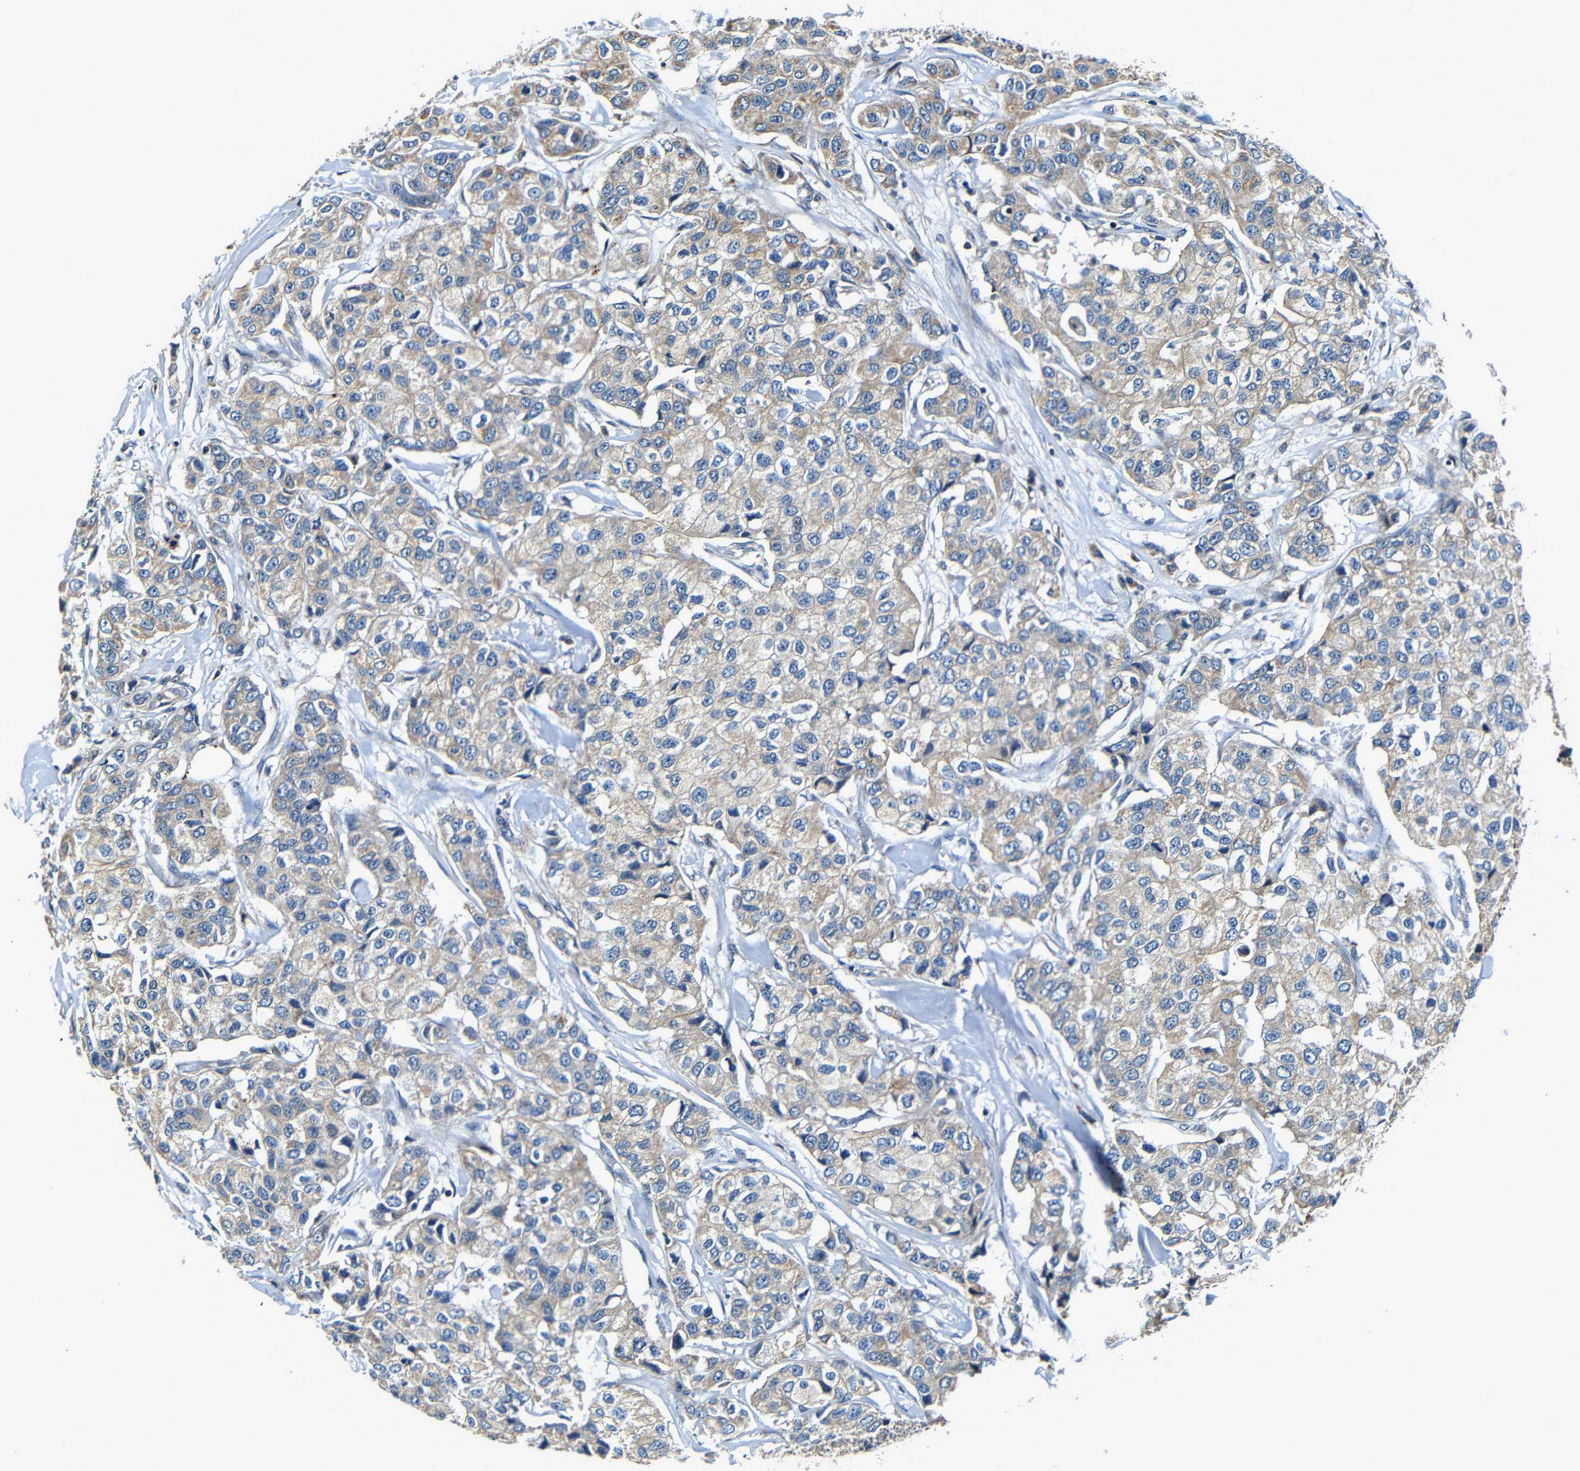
{"staining": {"intensity": "weak", "quantity": ">75%", "location": "cytoplasmic/membranous"}, "tissue": "breast cancer", "cell_type": "Tumor cells", "image_type": "cancer", "snomed": [{"axis": "morphology", "description": "Duct carcinoma"}, {"axis": "topography", "description": "Breast"}], "caption": "Immunohistochemical staining of invasive ductal carcinoma (breast) displays weak cytoplasmic/membranous protein expression in approximately >75% of tumor cells.", "gene": "MTX1", "patient": {"sex": "female", "age": 80}}